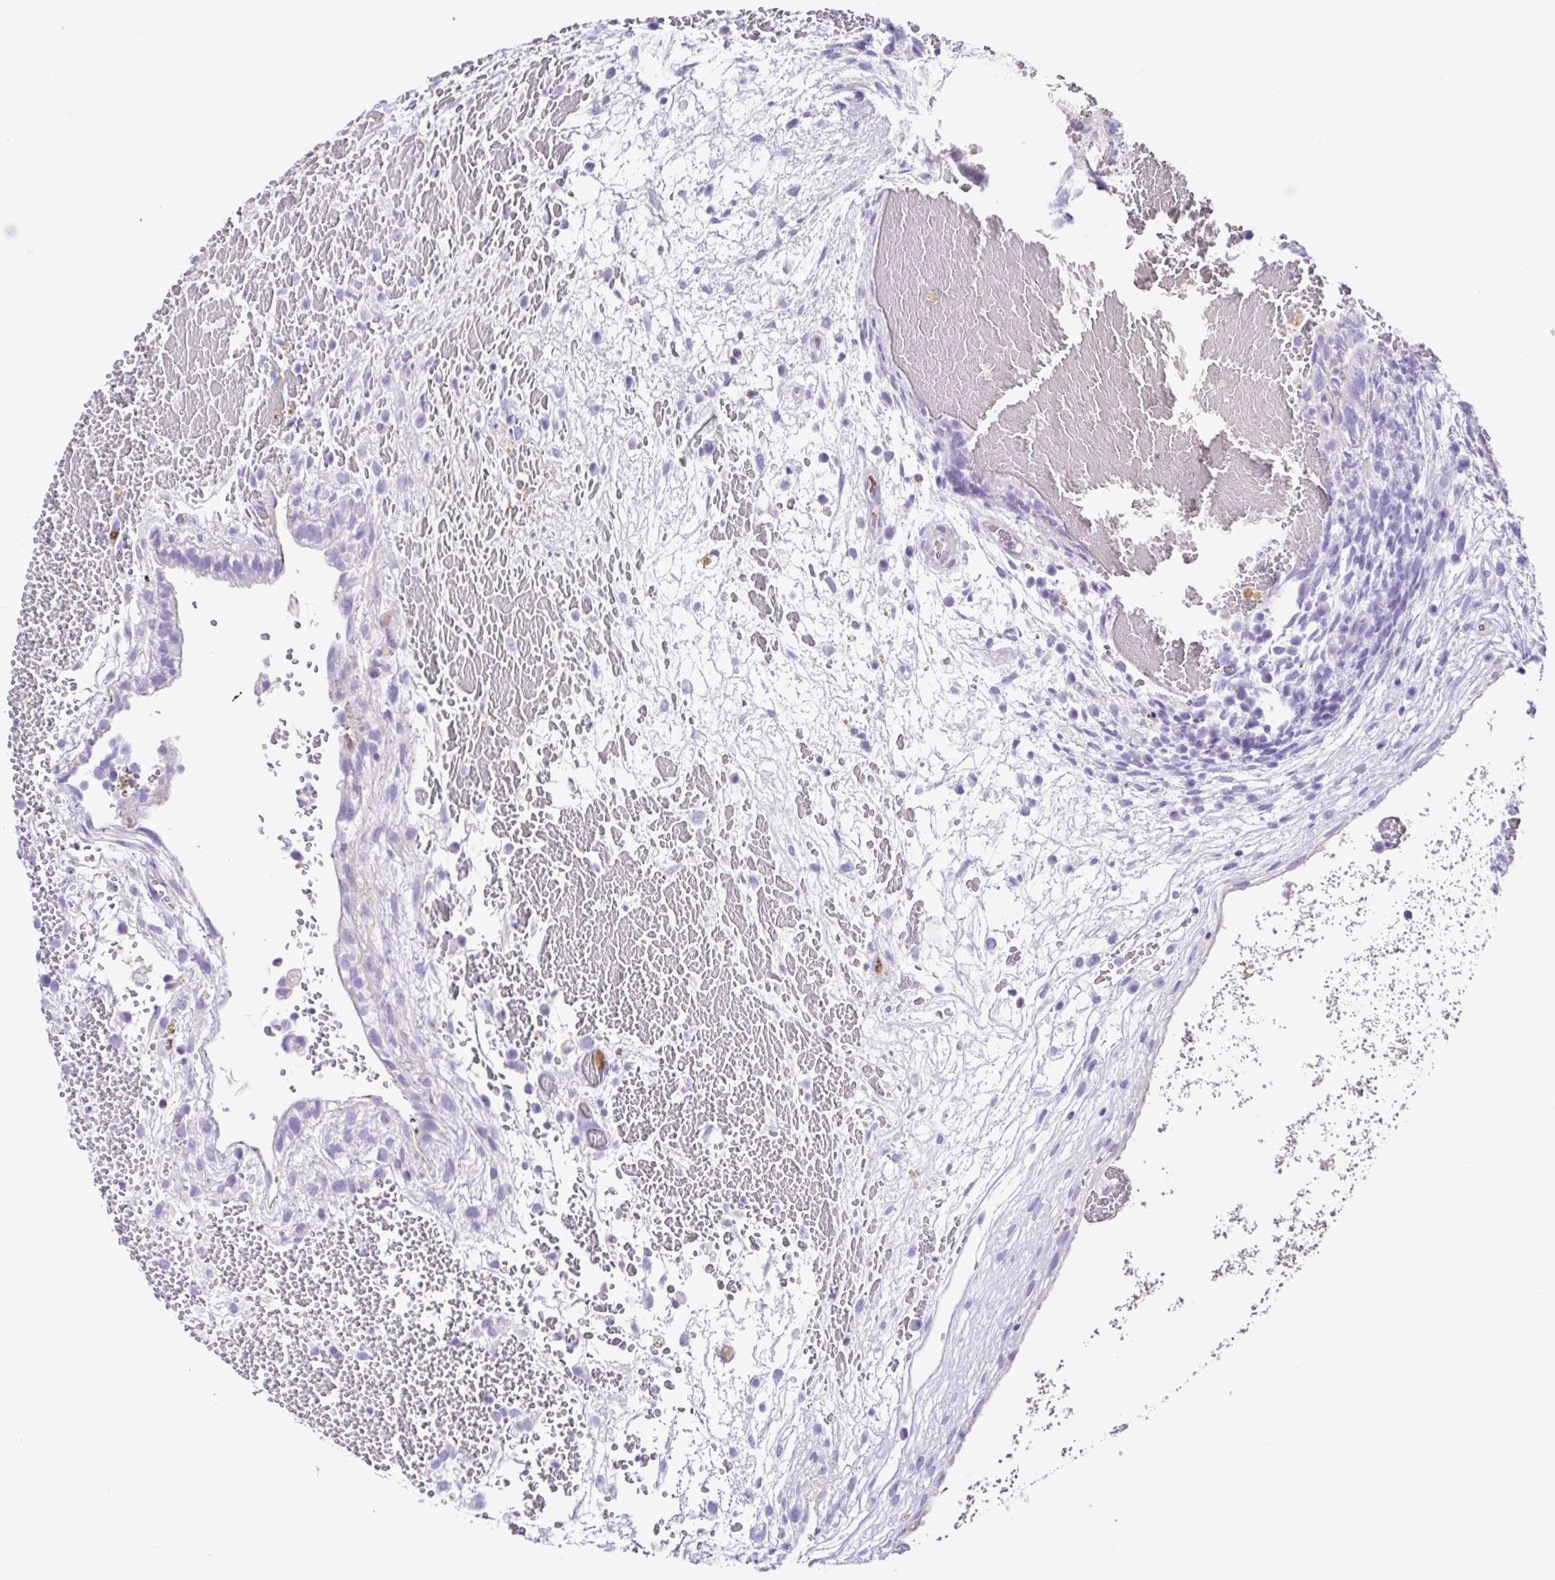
{"staining": {"intensity": "negative", "quantity": "none", "location": "none"}, "tissue": "testis cancer", "cell_type": "Tumor cells", "image_type": "cancer", "snomed": [{"axis": "morphology", "description": "Normal tissue, NOS"}, {"axis": "morphology", "description": "Carcinoma, Embryonal, NOS"}, {"axis": "topography", "description": "Testis"}], "caption": "A high-resolution micrograph shows immunohistochemistry (IHC) staining of embryonal carcinoma (testis), which displays no significant expression in tumor cells. (Brightfield microscopy of DAB IHC at high magnification).", "gene": "CYP11B1", "patient": {"sex": "male", "age": 32}}